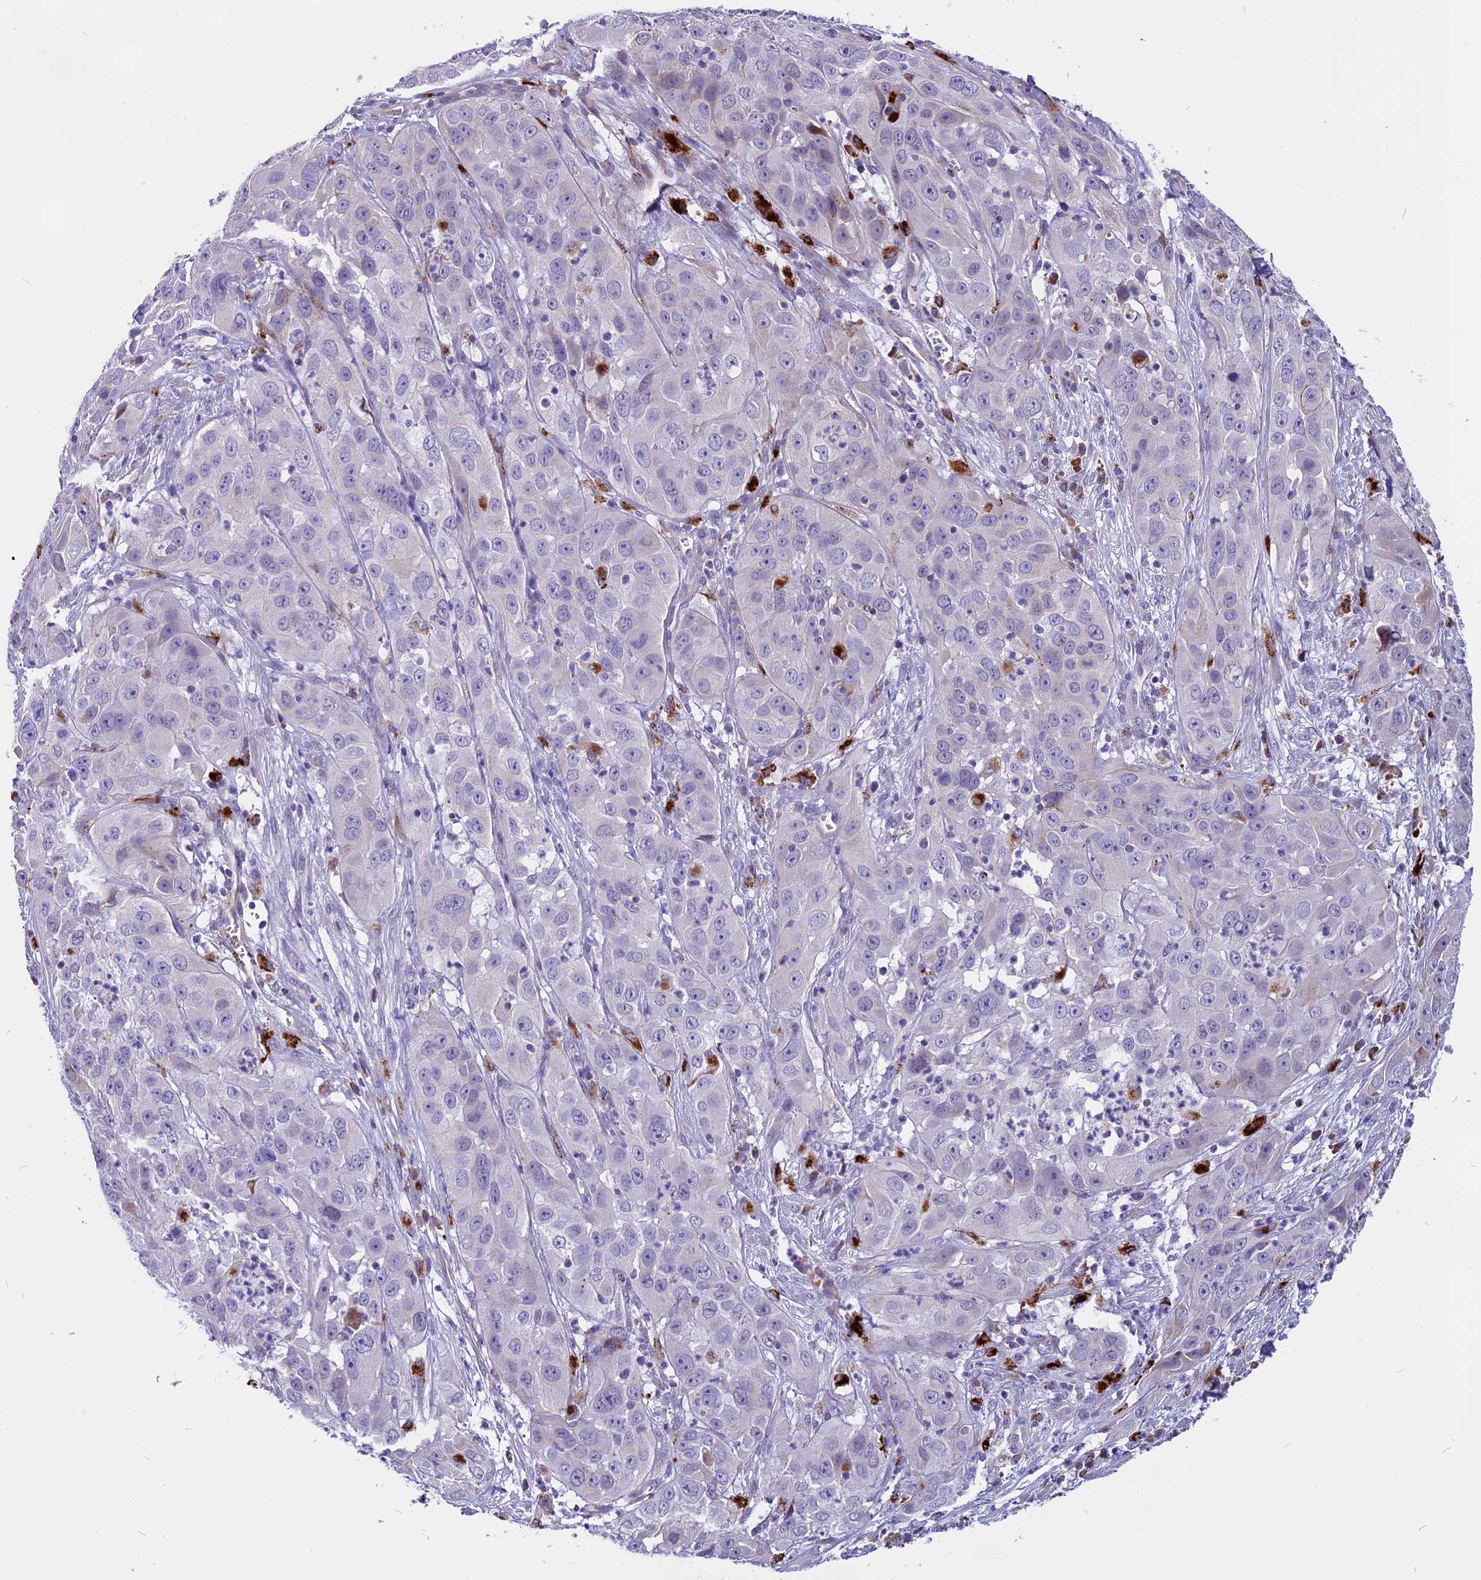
{"staining": {"intensity": "negative", "quantity": "none", "location": "none"}, "tissue": "cervical cancer", "cell_type": "Tumor cells", "image_type": "cancer", "snomed": [{"axis": "morphology", "description": "Squamous cell carcinoma, NOS"}, {"axis": "topography", "description": "Cervix"}], "caption": "Tumor cells are negative for protein expression in human cervical cancer (squamous cell carcinoma).", "gene": "THRSP", "patient": {"sex": "female", "age": 32}}